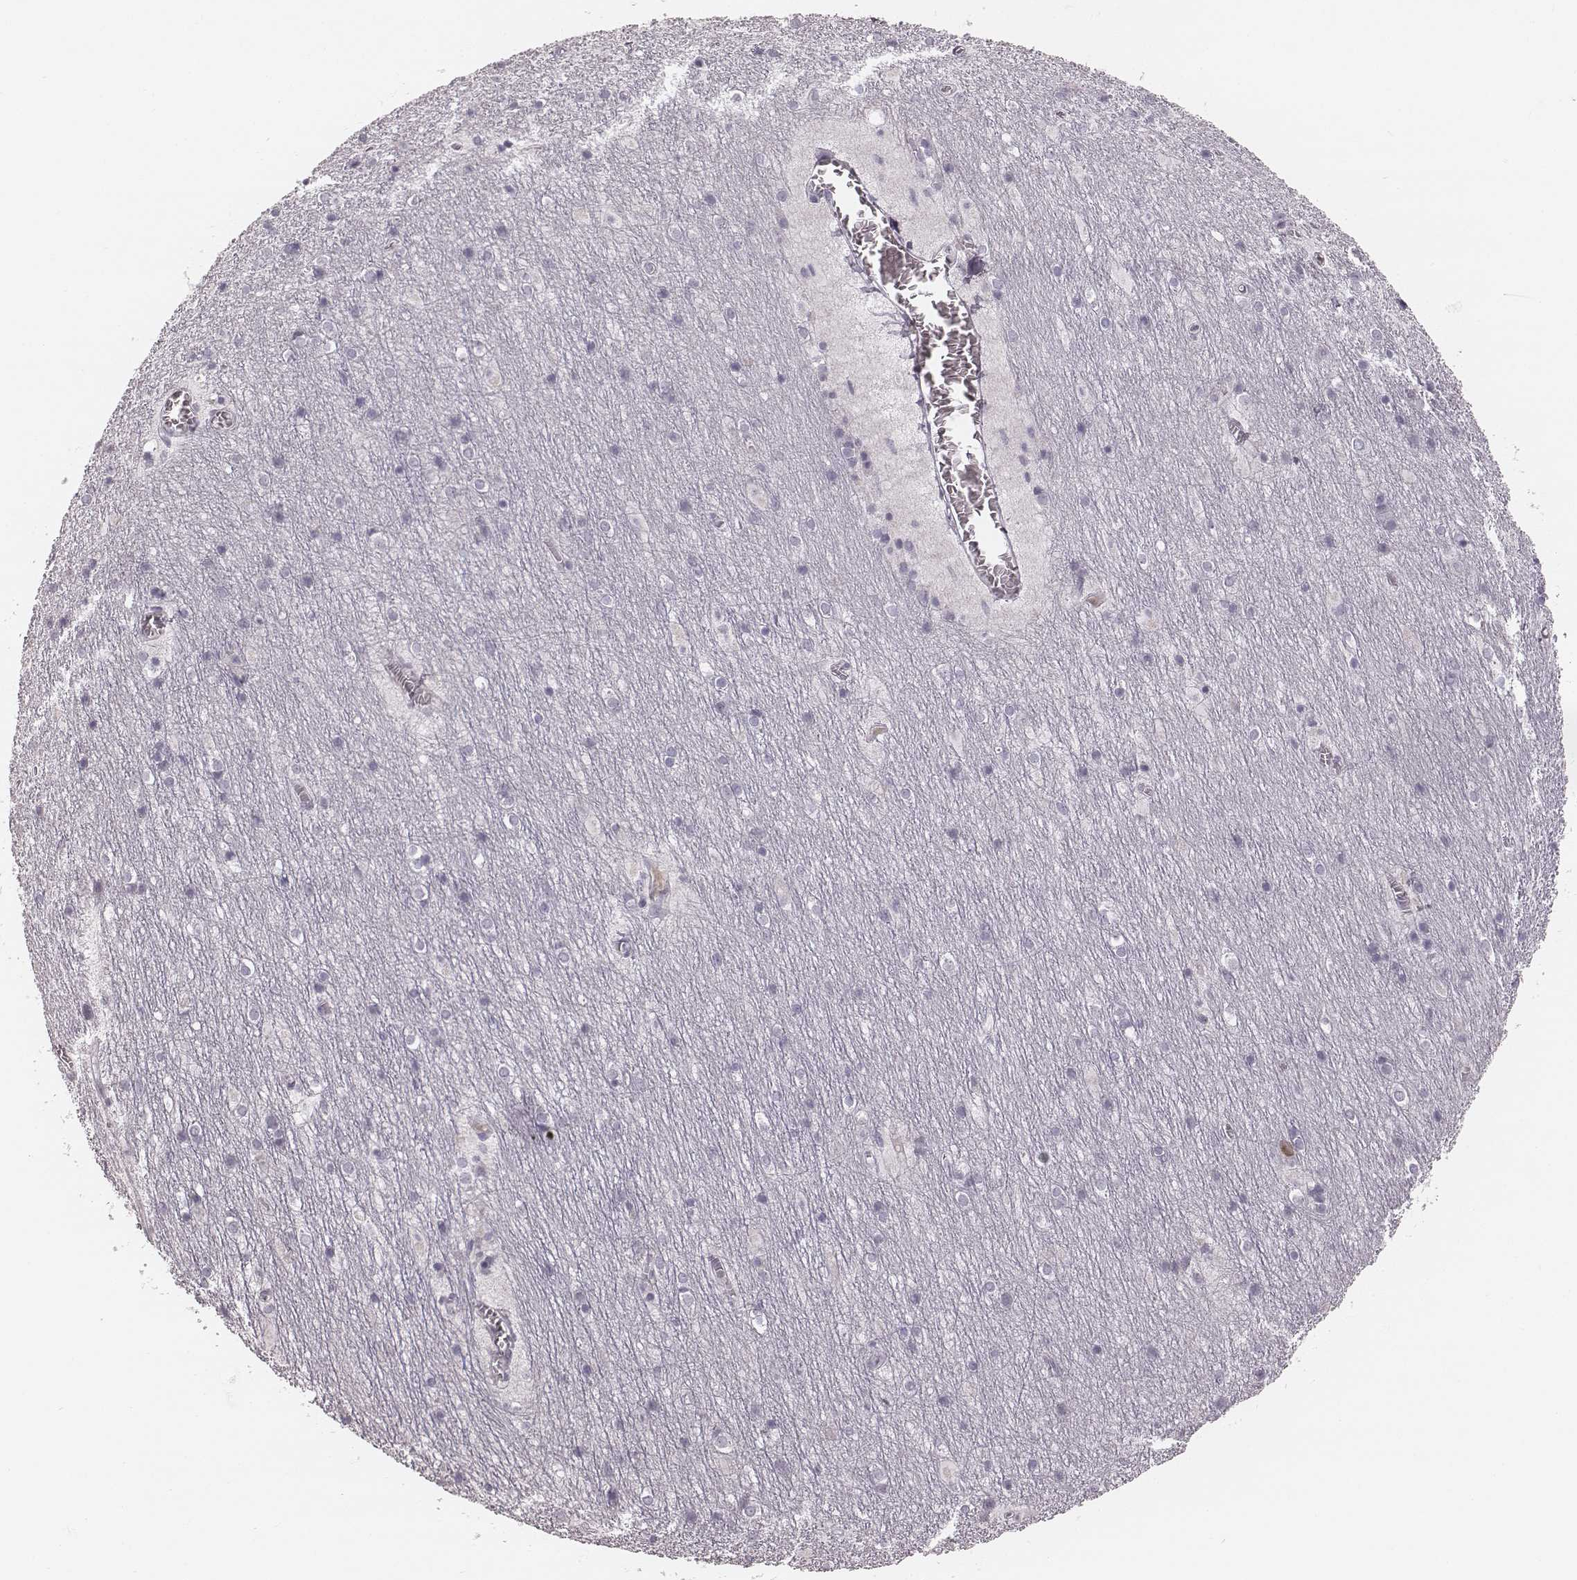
{"staining": {"intensity": "negative", "quantity": "none", "location": "none"}, "tissue": "cerebellum", "cell_type": "Cells in granular layer", "image_type": "normal", "snomed": [{"axis": "morphology", "description": "Normal tissue, NOS"}, {"axis": "topography", "description": "Cerebellum"}], "caption": "The micrograph reveals no staining of cells in granular layer in normal cerebellum. (DAB (3,3'-diaminobenzidine) IHC, high magnification).", "gene": "S100Z", "patient": {"sex": "male", "age": 70}}